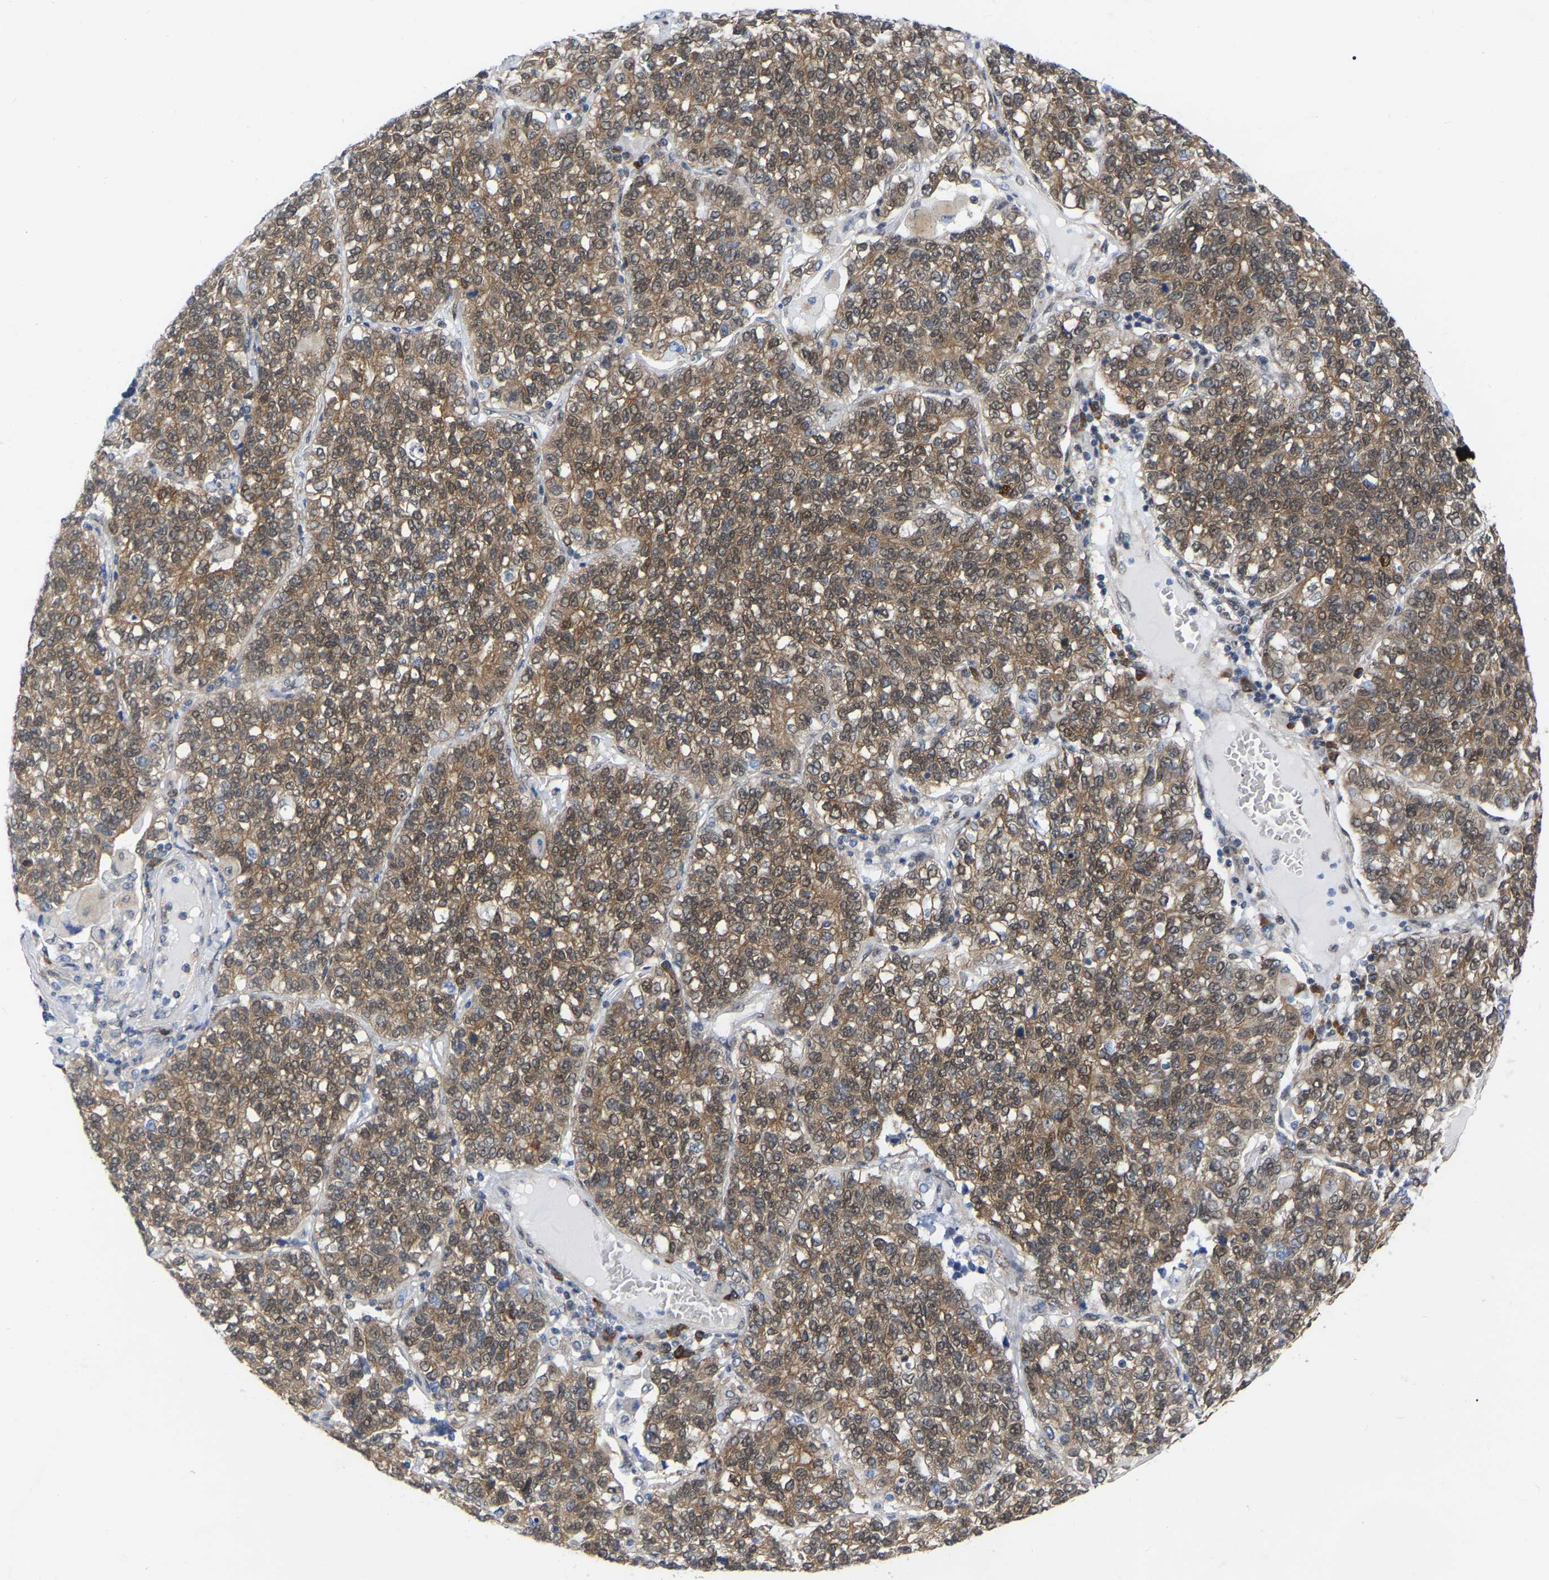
{"staining": {"intensity": "moderate", "quantity": ">75%", "location": "cytoplasmic/membranous,nuclear"}, "tissue": "lung cancer", "cell_type": "Tumor cells", "image_type": "cancer", "snomed": [{"axis": "morphology", "description": "Adenocarcinoma, NOS"}, {"axis": "topography", "description": "Lung"}], "caption": "Immunohistochemical staining of human lung cancer (adenocarcinoma) reveals medium levels of moderate cytoplasmic/membranous and nuclear expression in about >75% of tumor cells.", "gene": "UBE4B", "patient": {"sex": "male", "age": 49}}